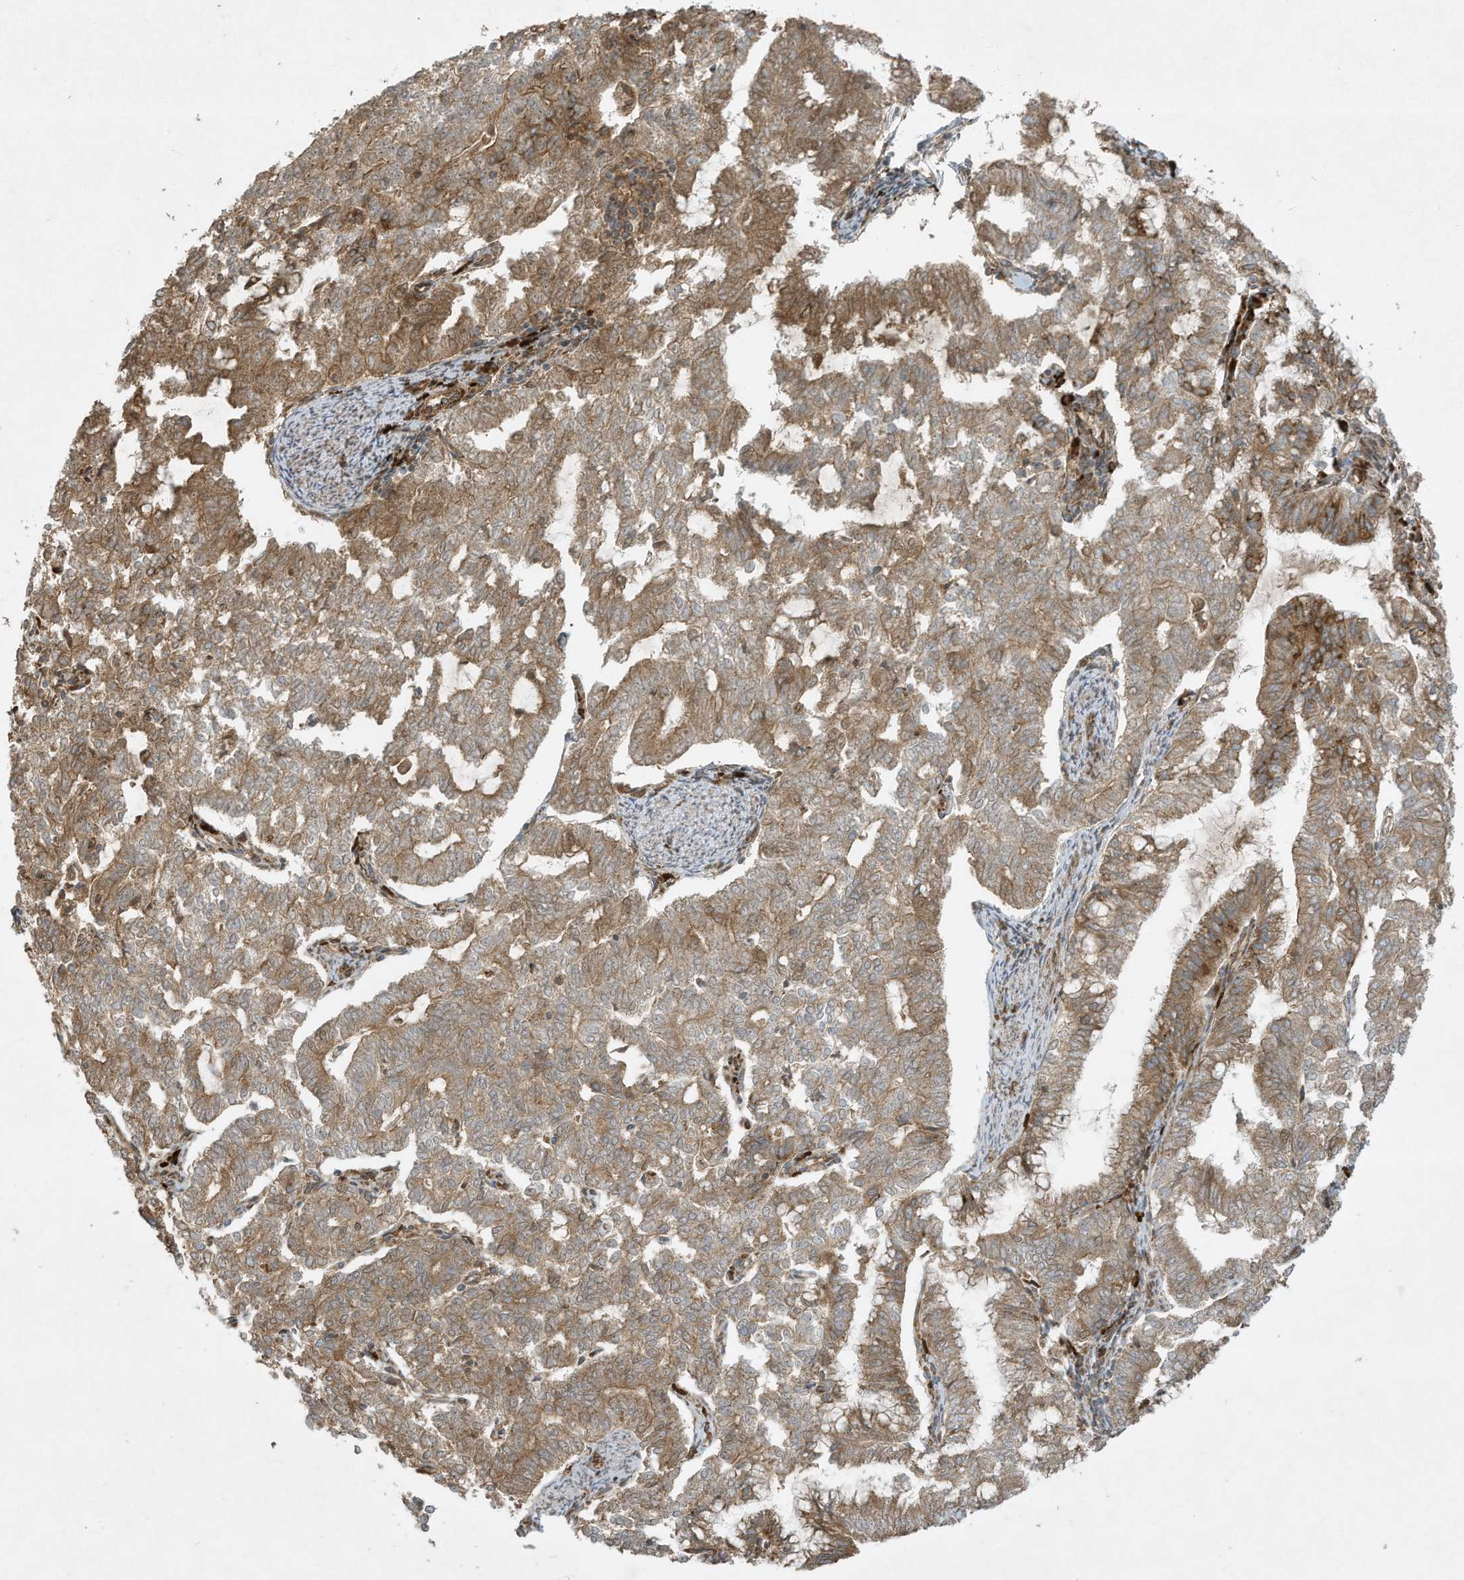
{"staining": {"intensity": "moderate", "quantity": ">75%", "location": "cytoplasmic/membranous"}, "tissue": "endometrial cancer", "cell_type": "Tumor cells", "image_type": "cancer", "snomed": [{"axis": "morphology", "description": "Adenocarcinoma, NOS"}, {"axis": "topography", "description": "Endometrium"}], "caption": "Immunohistochemistry (IHC) (DAB) staining of endometrial cancer (adenocarcinoma) displays moderate cytoplasmic/membranous protein expression in approximately >75% of tumor cells.", "gene": "DDIT4", "patient": {"sex": "female", "age": 79}}